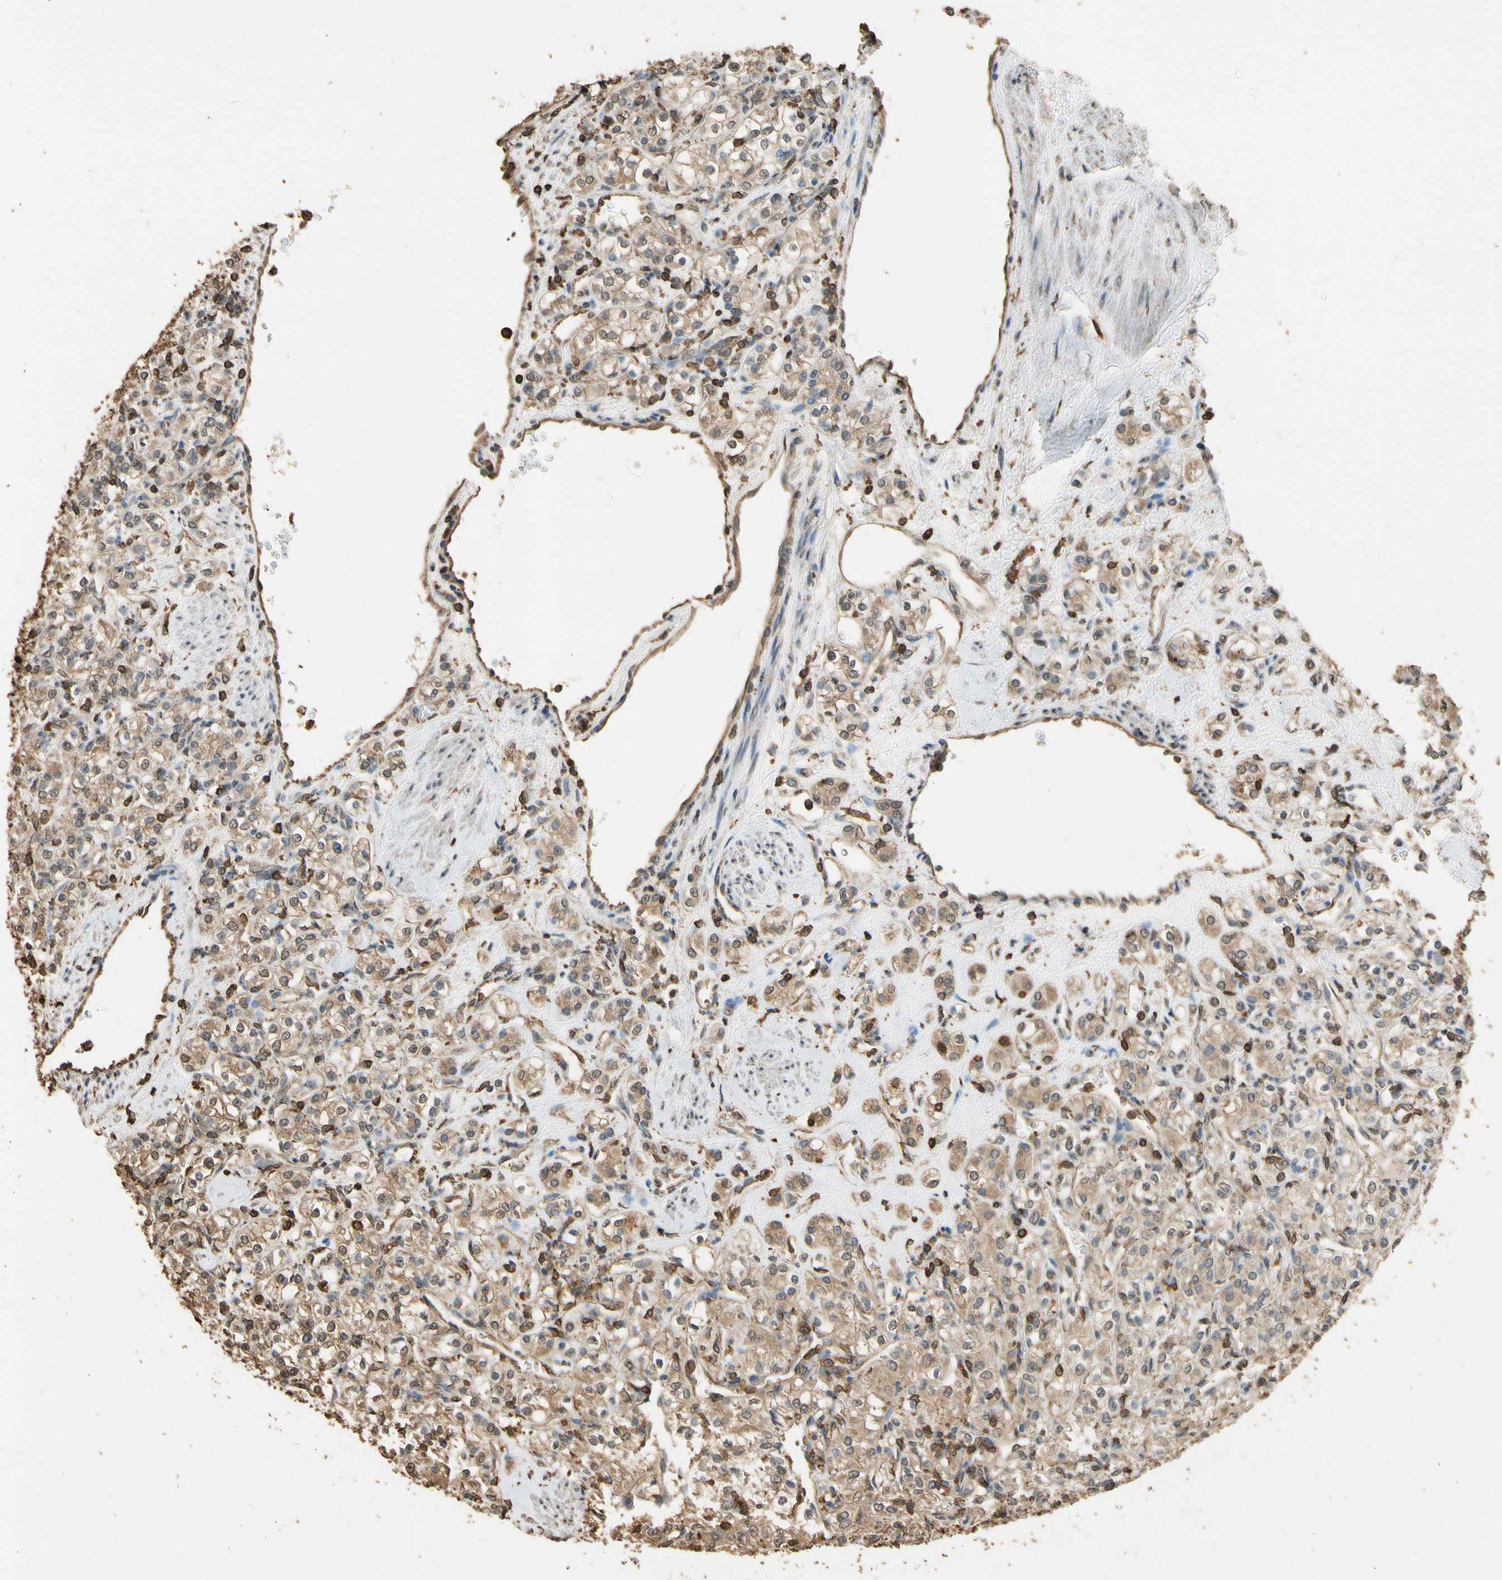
{"staining": {"intensity": "moderate", "quantity": ">75%", "location": "cytoplasmic/membranous"}, "tissue": "renal cancer", "cell_type": "Tumor cells", "image_type": "cancer", "snomed": [{"axis": "morphology", "description": "Adenocarcinoma, NOS"}, {"axis": "topography", "description": "Kidney"}], "caption": "About >75% of tumor cells in adenocarcinoma (renal) exhibit moderate cytoplasmic/membranous protein positivity as visualized by brown immunohistochemical staining.", "gene": "TNFSF13B", "patient": {"sex": "male", "age": 77}}